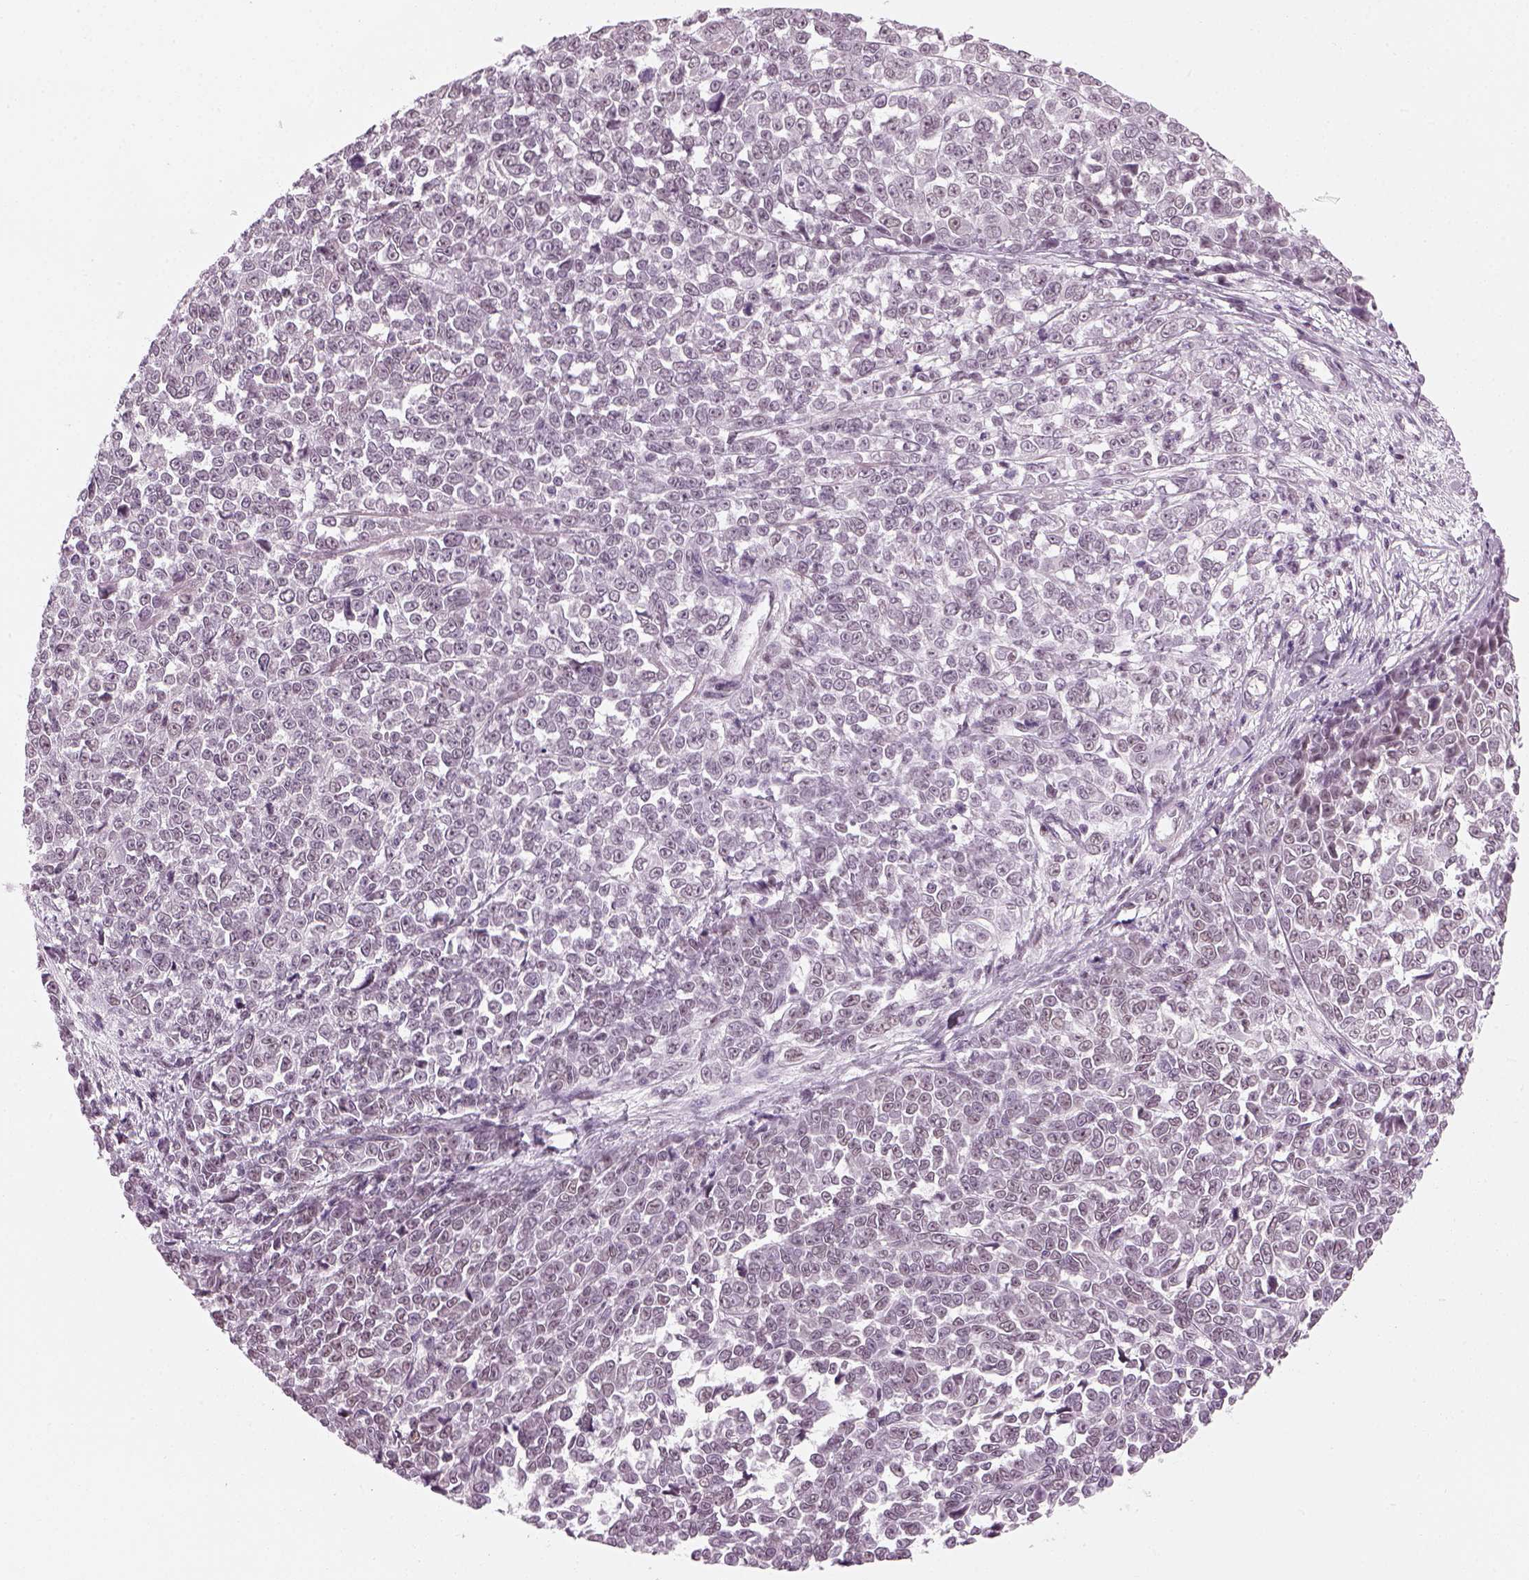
{"staining": {"intensity": "negative", "quantity": "none", "location": "none"}, "tissue": "melanoma", "cell_type": "Tumor cells", "image_type": "cancer", "snomed": [{"axis": "morphology", "description": "Malignant melanoma, NOS"}, {"axis": "topography", "description": "Skin"}], "caption": "This micrograph is of melanoma stained with immunohistochemistry (IHC) to label a protein in brown with the nuclei are counter-stained blue. There is no positivity in tumor cells. (Stains: DAB (3,3'-diaminobenzidine) immunohistochemistry with hematoxylin counter stain, Microscopy: brightfield microscopy at high magnification).", "gene": "KCNG2", "patient": {"sex": "female", "age": 95}}